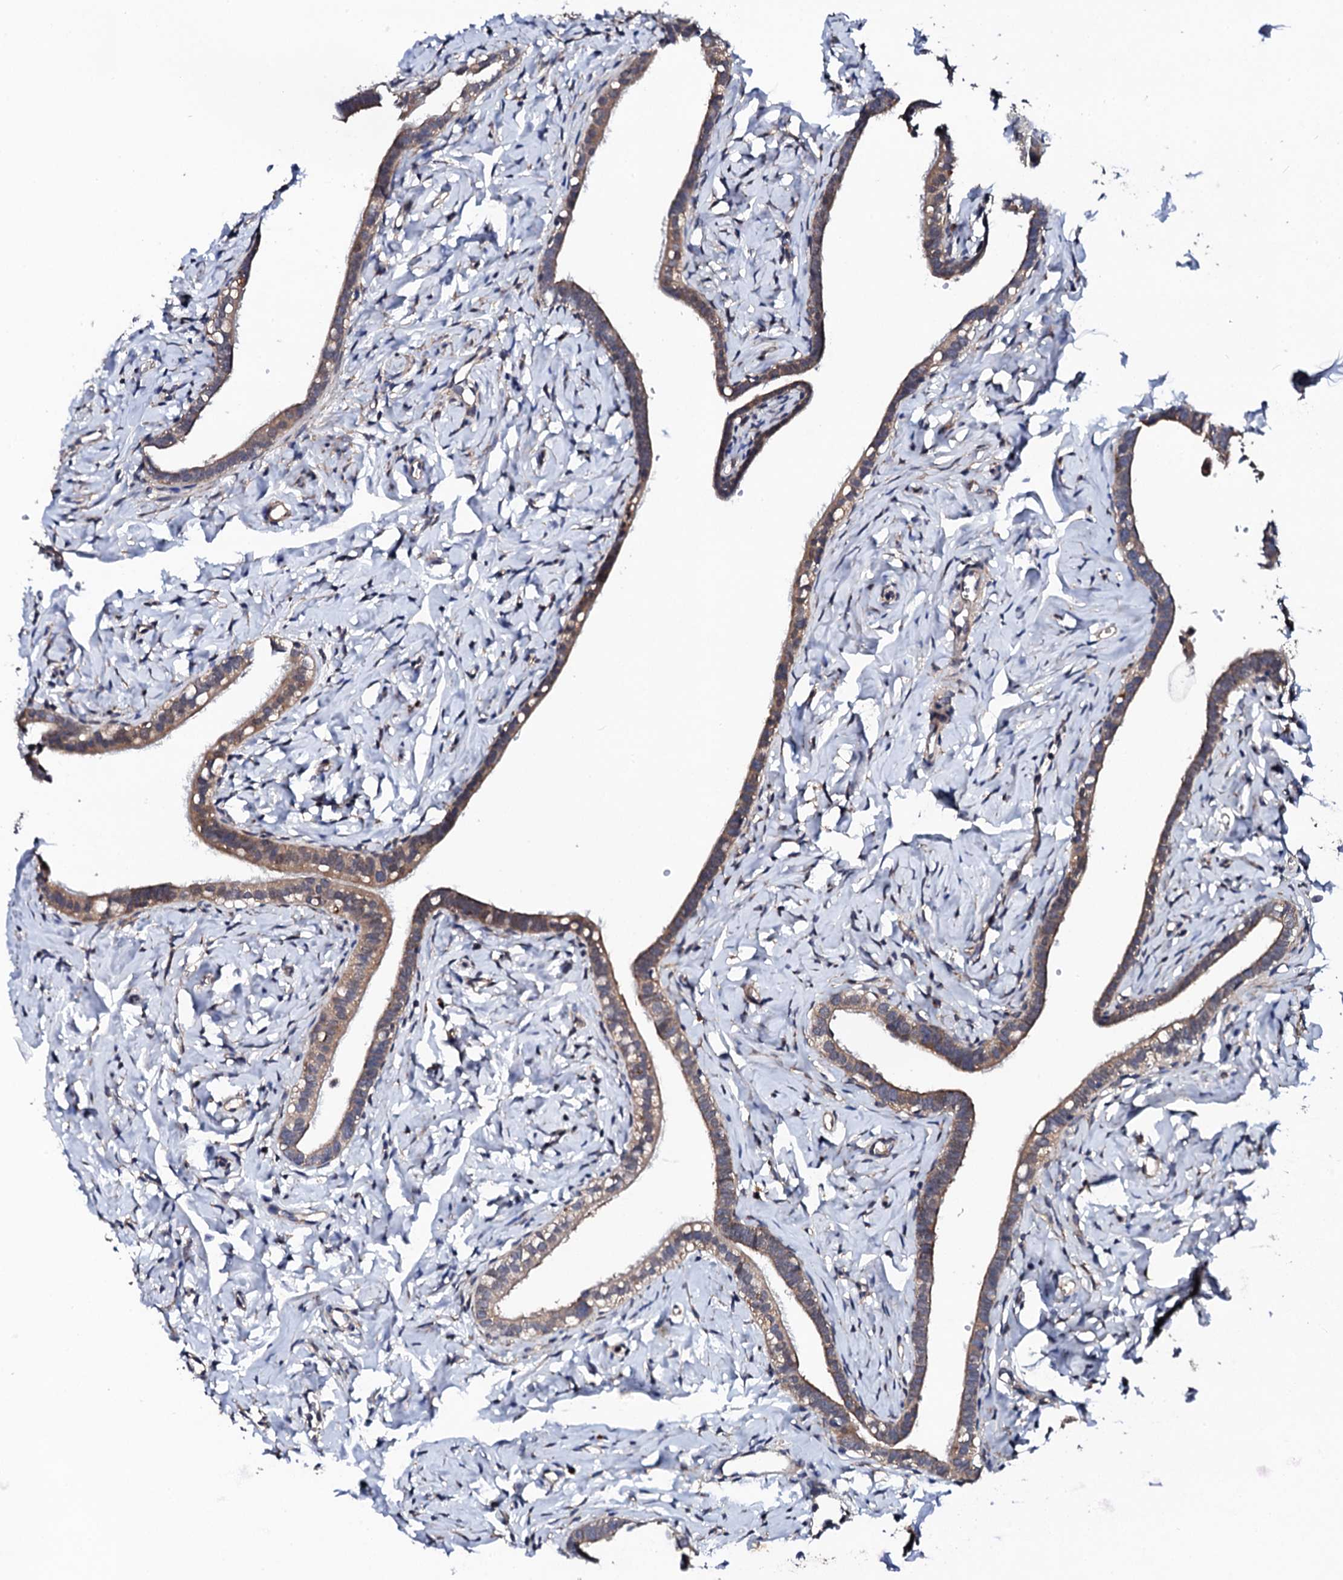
{"staining": {"intensity": "moderate", "quantity": ">75%", "location": "cytoplasmic/membranous"}, "tissue": "fallopian tube", "cell_type": "Glandular cells", "image_type": "normal", "snomed": [{"axis": "morphology", "description": "Normal tissue, NOS"}, {"axis": "topography", "description": "Fallopian tube"}], "caption": "A photomicrograph of human fallopian tube stained for a protein demonstrates moderate cytoplasmic/membranous brown staining in glandular cells.", "gene": "IP6K1", "patient": {"sex": "female", "age": 66}}